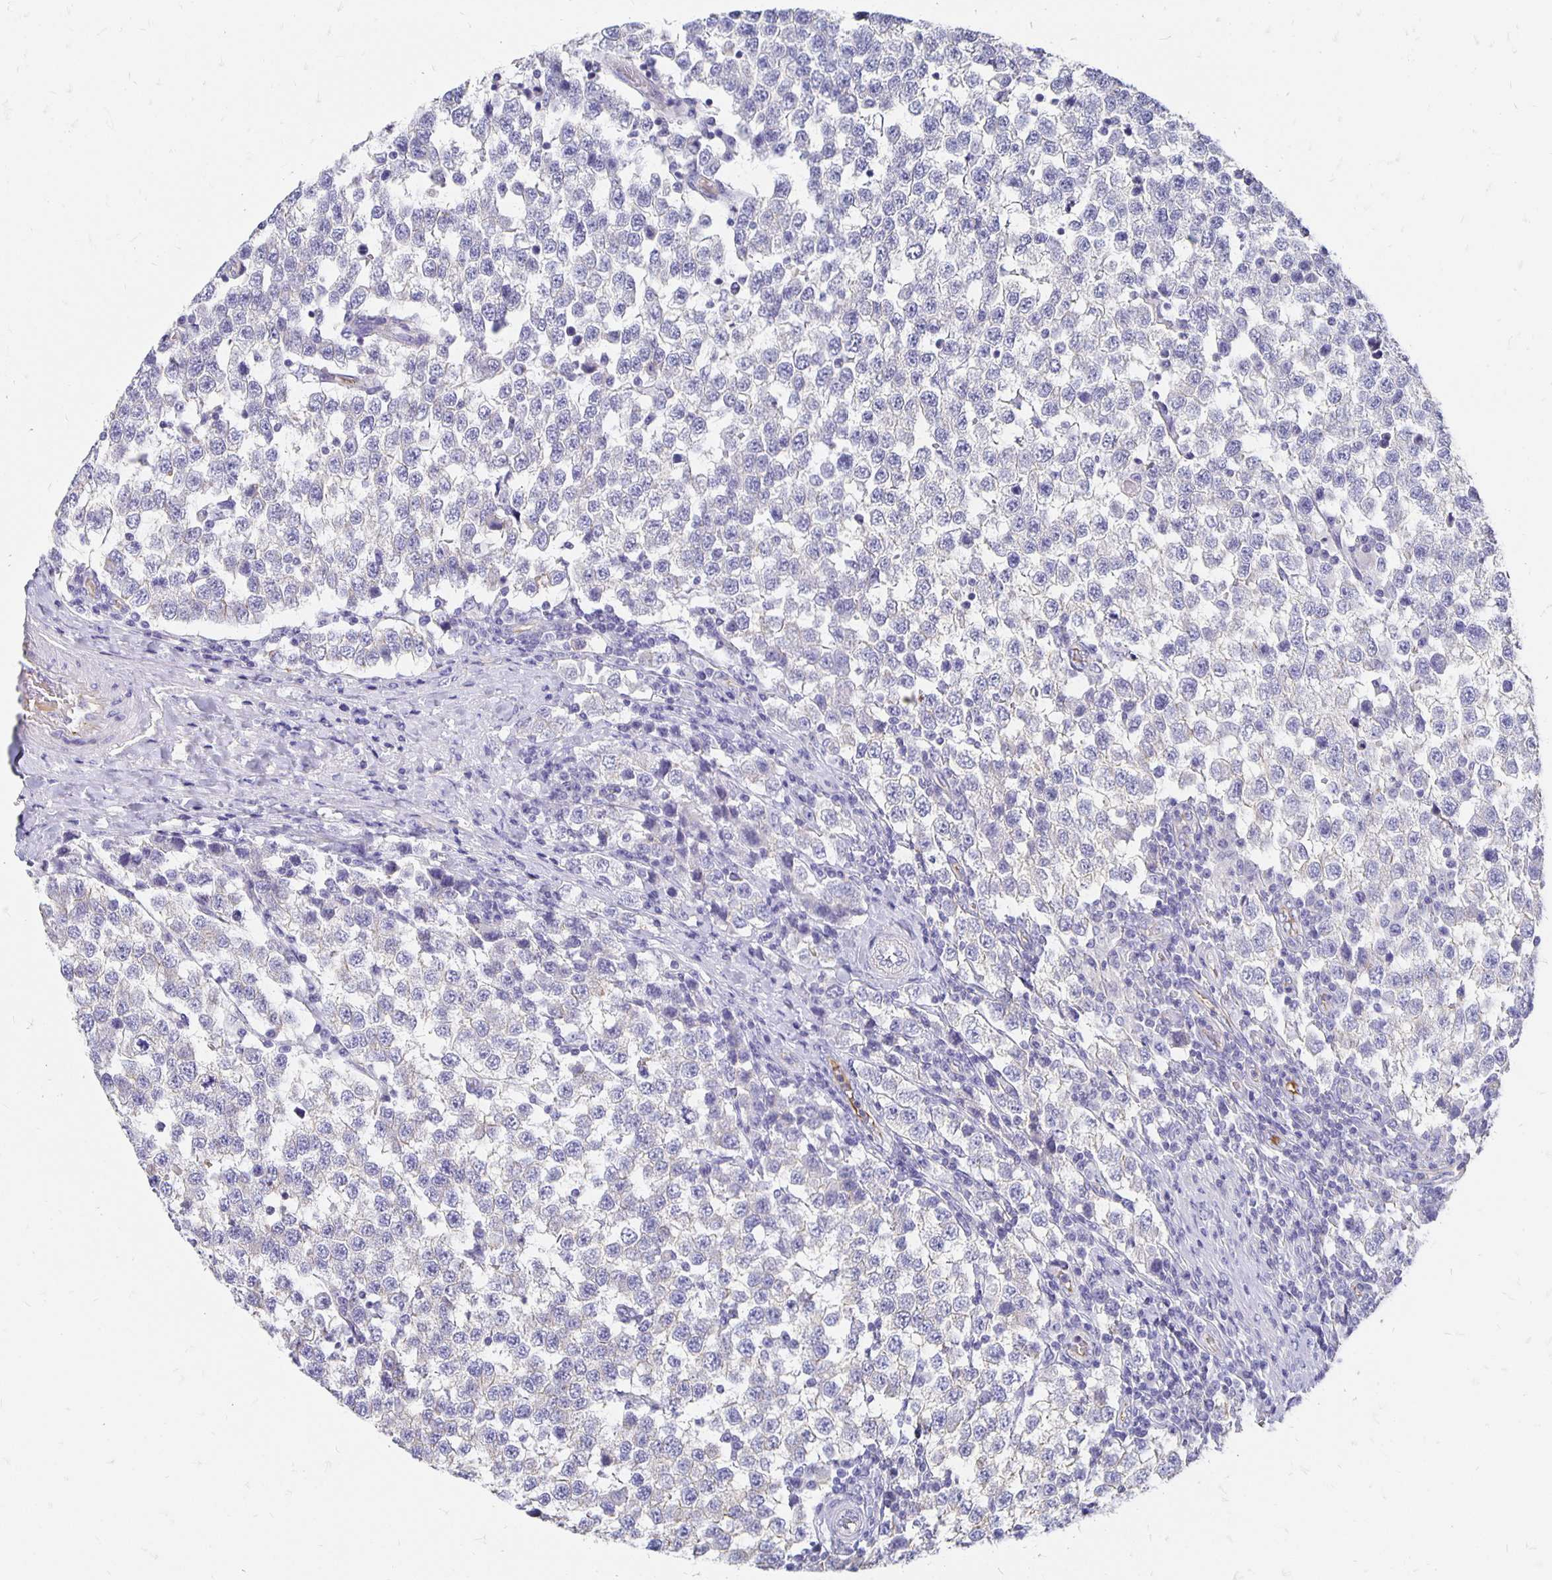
{"staining": {"intensity": "negative", "quantity": "none", "location": "none"}, "tissue": "testis cancer", "cell_type": "Tumor cells", "image_type": "cancer", "snomed": [{"axis": "morphology", "description": "Seminoma, NOS"}, {"axis": "topography", "description": "Testis"}], "caption": "Testis cancer (seminoma) stained for a protein using immunohistochemistry reveals no staining tumor cells.", "gene": "APOB", "patient": {"sex": "male", "age": 34}}